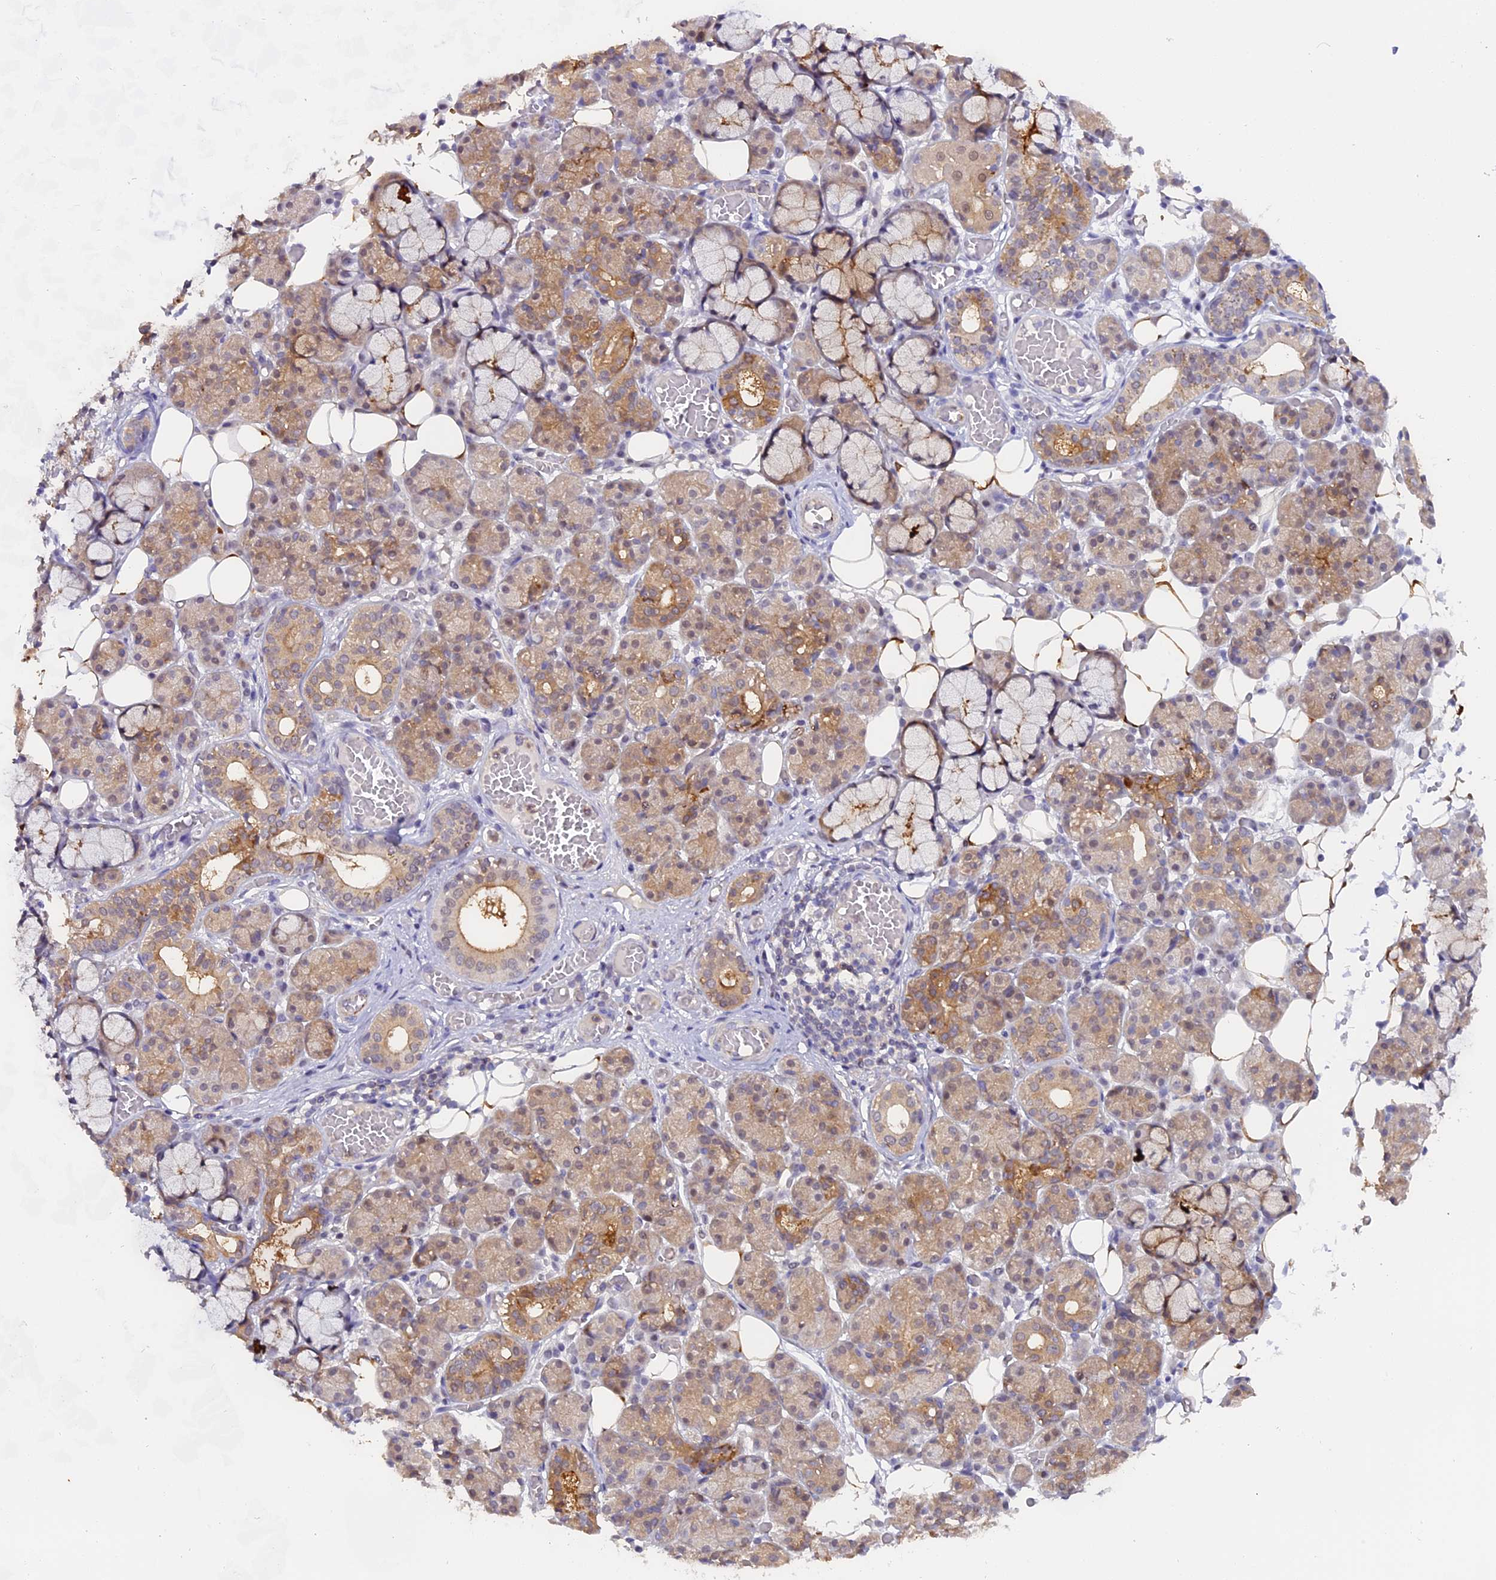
{"staining": {"intensity": "weak", "quantity": "25%-75%", "location": "cytoplasmic/membranous"}, "tissue": "salivary gland", "cell_type": "Glandular cells", "image_type": "normal", "snomed": [{"axis": "morphology", "description": "Normal tissue, NOS"}, {"axis": "topography", "description": "Salivary gland"}], "caption": "Glandular cells display low levels of weak cytoplasmic/membranous staining in about 25%-75% of cells in normal salivary gland.", "gene": "FAM118B", "patient": {"sex": "male", "age": 63}}